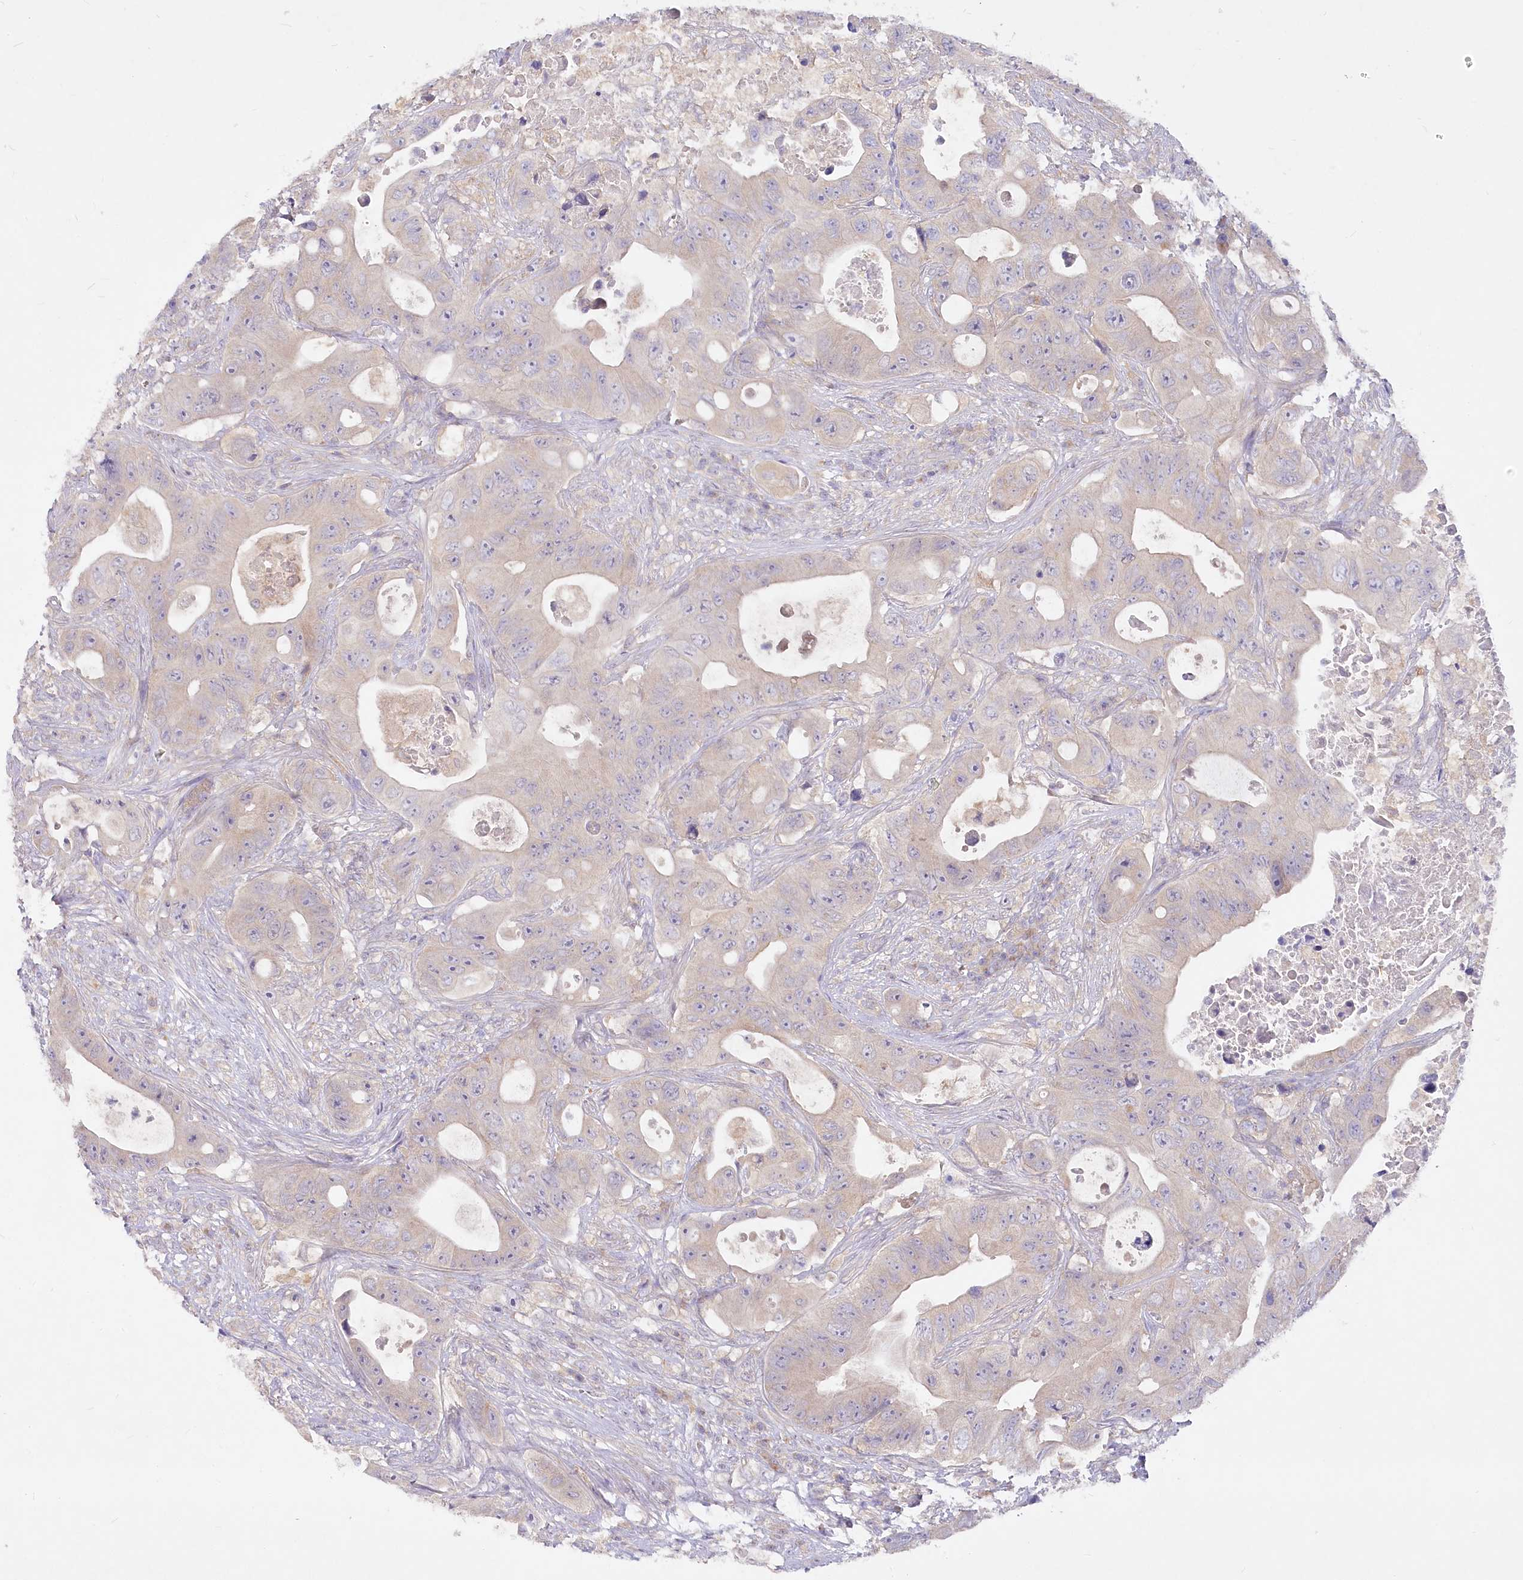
{"staining": {"intensity": "weak", "quantity": "25%-75%", "location": "cytoplasmic/membranous"}, "tissue": "colorectal cancer", "cell_type": "Tumor cells", "image_type": "cancer", "snomed": [{"axis": "morphology", "description": "Adenocarcinoma, NOS"}, {"axis": "topography", "description": "Colon"}], "caption": "This is a micrograph of immunohistochemistry (IHC) staining of adenocarcinoma (colorectal), which shows weak staining in the cytoplasmic/membranous of tumor cells.", "gene": "EFHC2", "patient": {"sex": "female", "age": 46}}